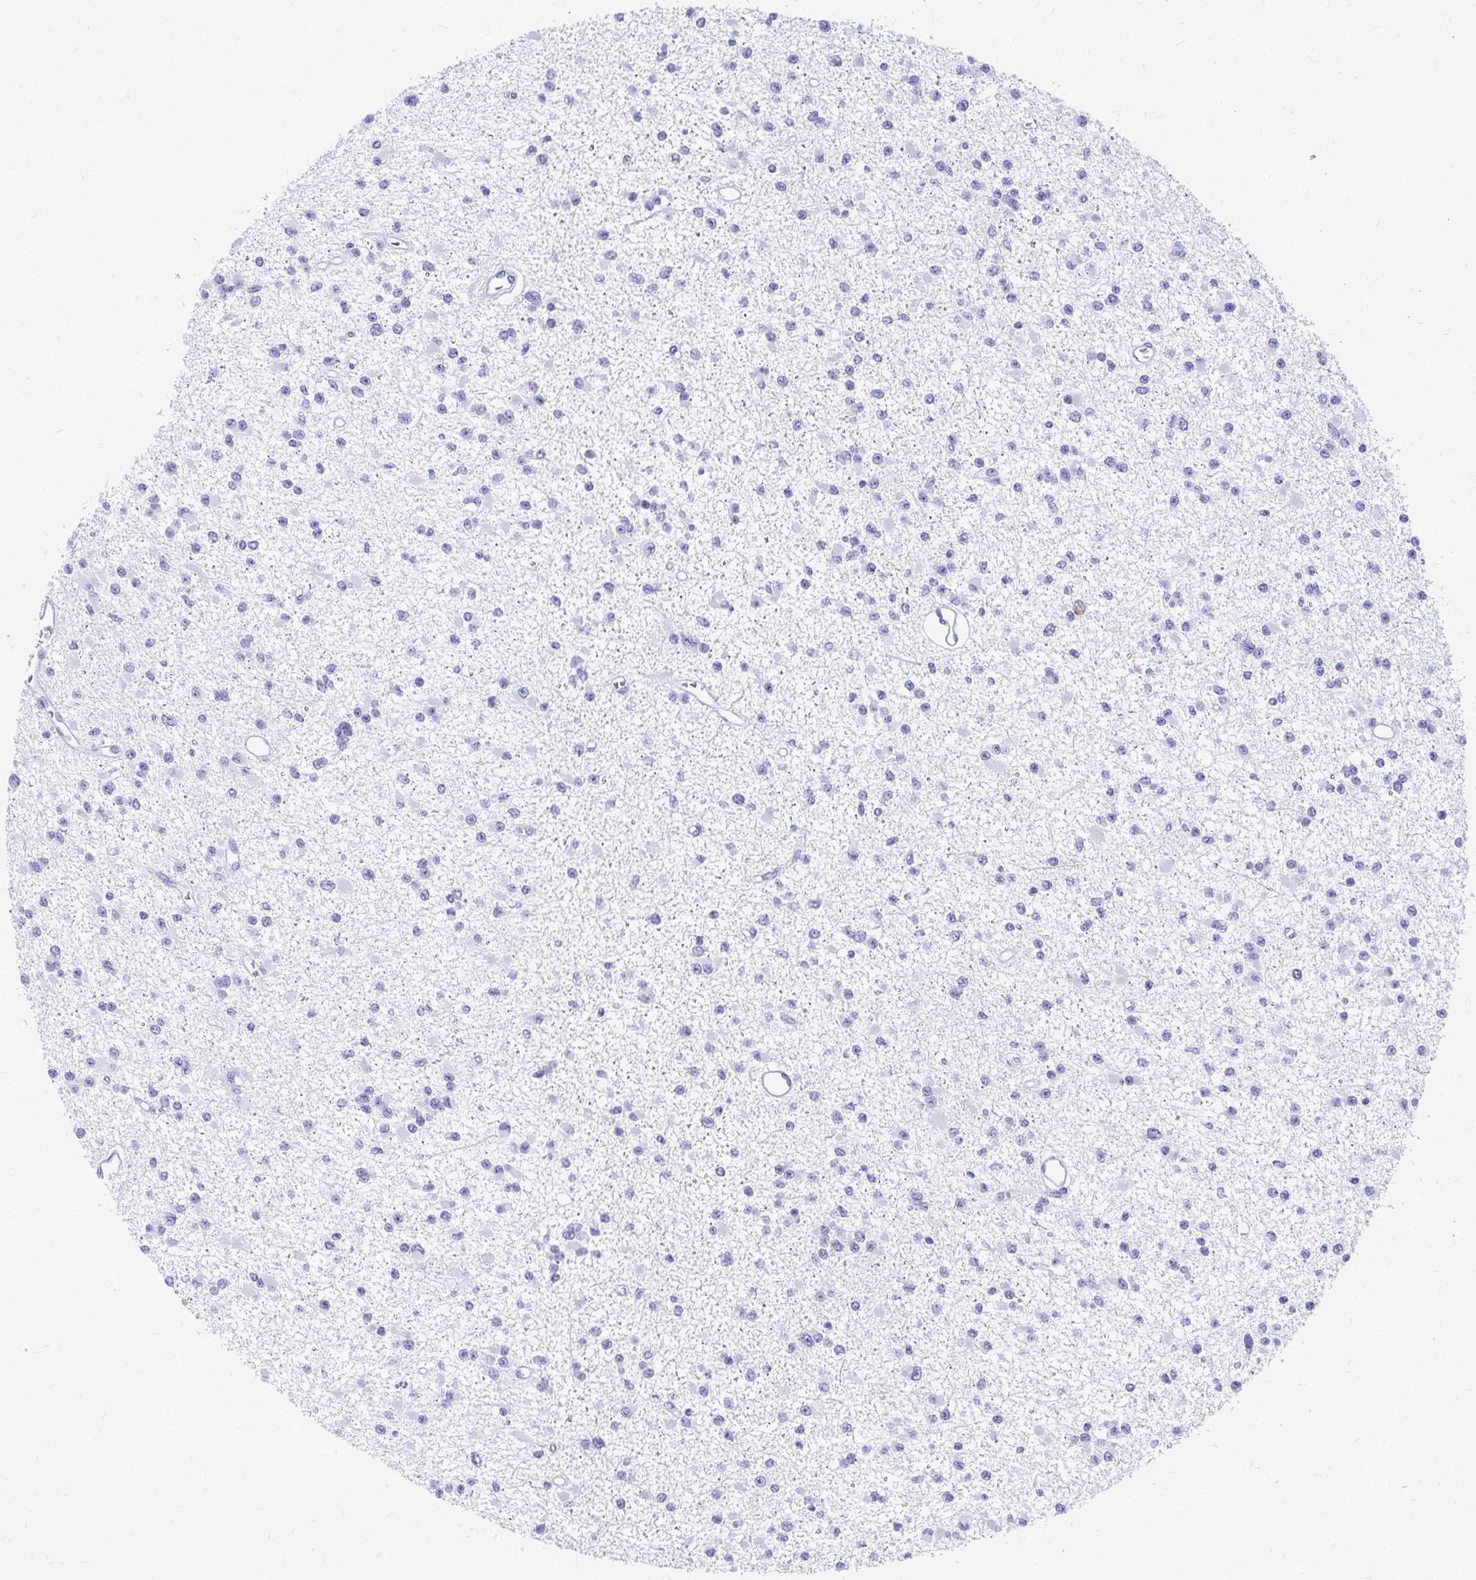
{"staining": {"intensity": "negative", "quantity": "none", "location": "none"}, "tissue": "glioma", "cell_type": "Tumor cells", "image_type": "cancer", "snomed": [{"axis": "morphology", "description": "Glioma, malignant, Low grade"}, {"axis": "topography", "description": "Brain"}], "caption": "High magnification brightfield microscopy of malignant glioma (low-grade) stained with DAB (3,3'-diaminobenzidine) (brown) and counterstained with hematoxylin (blue): tumor cells show no significant positivity.", "gene": "CELF5", "patient": {"sex": "female", "age": 22}}